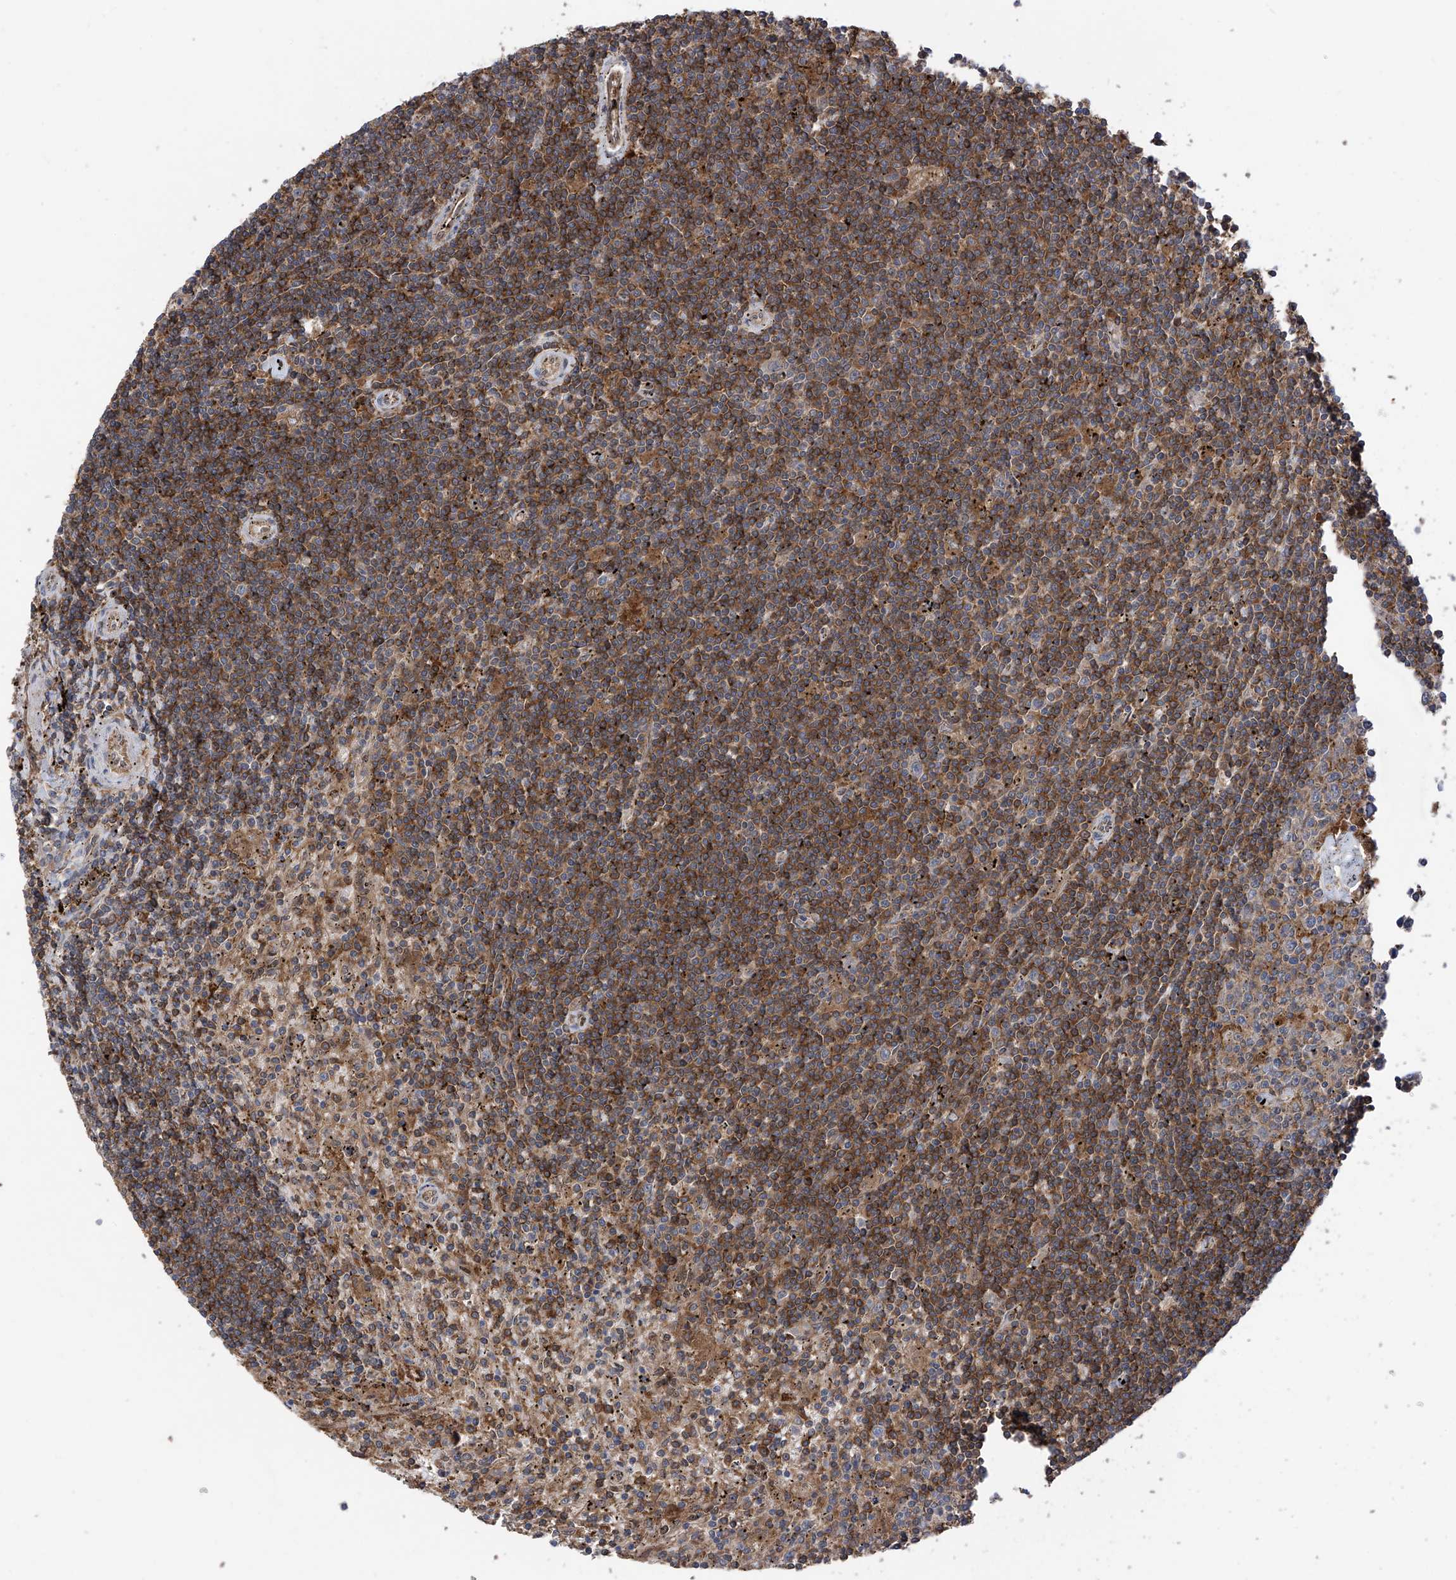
{"staining": {"intensity": "moderate", "quantity": ">75%", "location": "cytoplasmic/membranous"}, "tissue": "lymphoma", "cell_type": "Tumor cells", "image_type": "cancer", "snomed": [{"axis": "morphology", "description": "Malignant lymphoma, non-Hodgkin's type, Low grade"}, {"axis": "topography", "description": "Spleen"}], "caption": "Lymphoma tissue exhibits moderate cytoplasmic/membranous positivity in approximately >75% of tumor cells, visualized by immunohistochemistry.", "gene": "CHPF", "patient": {"sex": "male", "age": 76}}